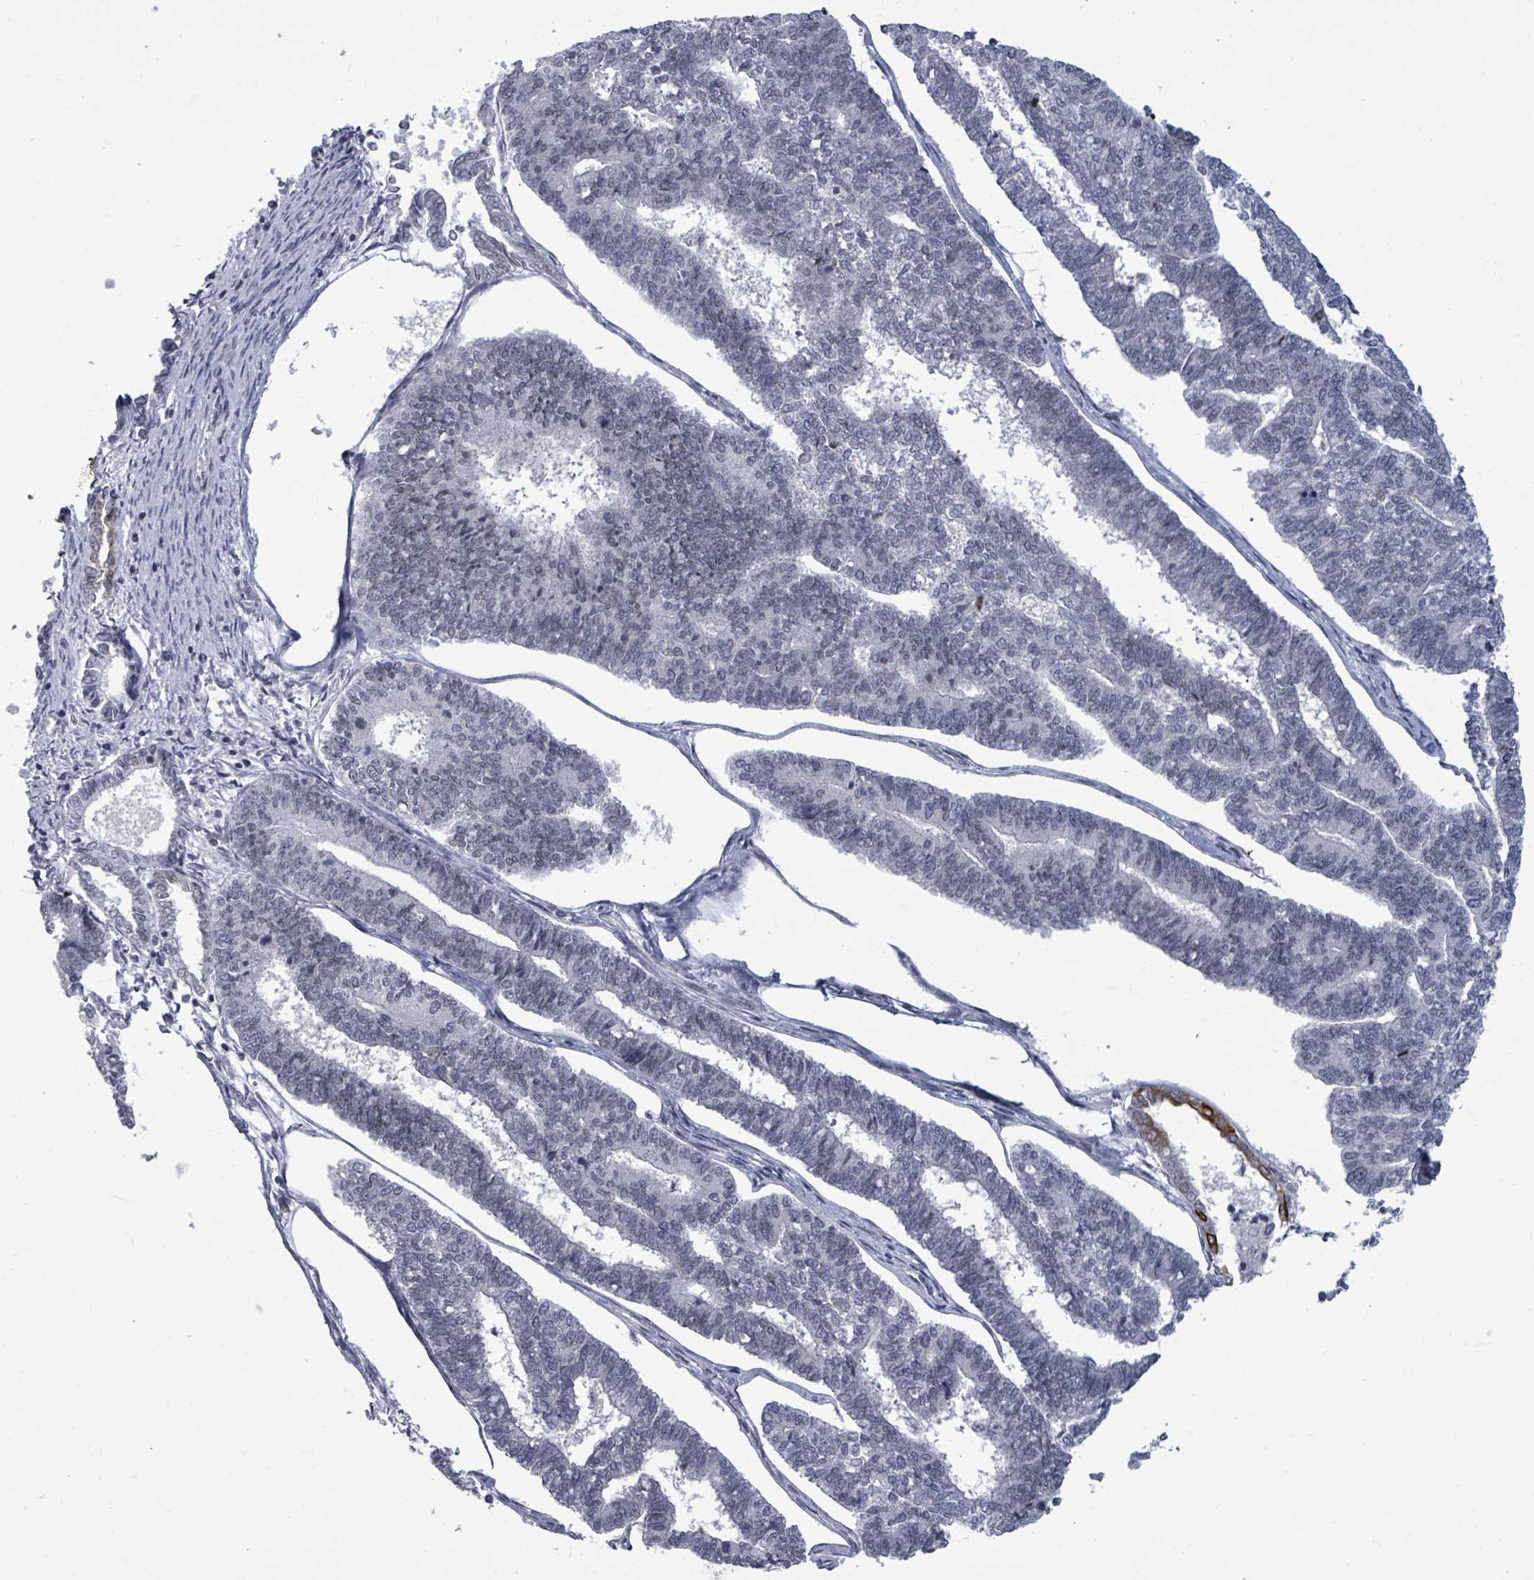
{"staining": {"intensity": "negative", "quantity": "none", "location": "none"}, "tissue": "endometrial cancer", "cell_type": "Tumor cells", "image_type": "cancer", "snomed": [{"axis": "morphology", "description": "Adenocarcinoma, NOS"}, {"axis": "topography", "description": "Endometrium"}], "caption": "Immunohistochemistry photomicrograph of human adenocarcinoma (endometrial) stained for a protein (brown), which exhibits no expression in tumor cells.", "gene": "ERCC5", "patient": {"sex": "female", "age": 70}}